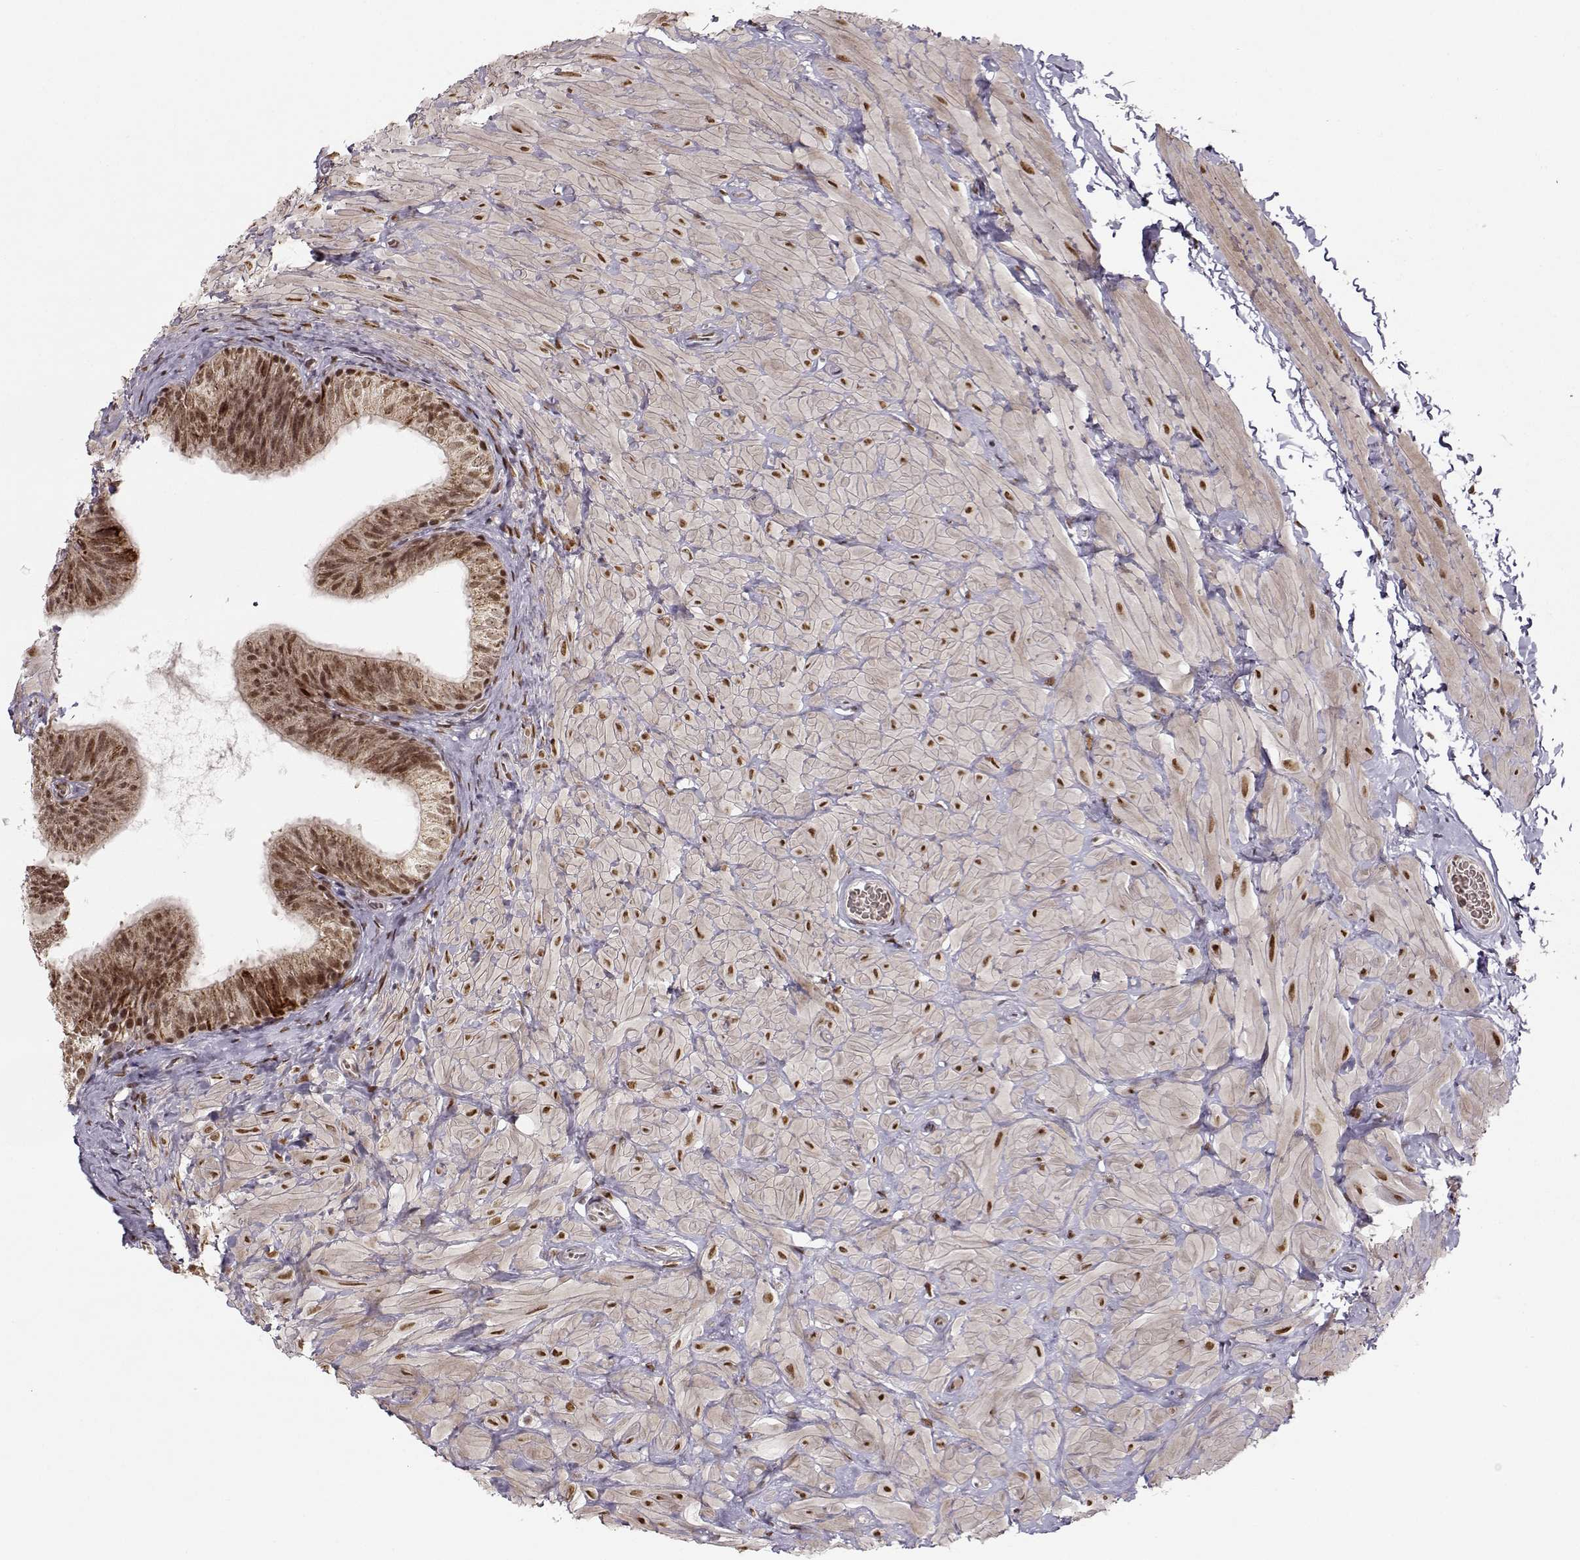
{"staining": {"intensity": "strong", "quantity": "<25%", "location": "cytoplasmic/membranous,nuclear"}, "tissue": "epididymis", "cell_type": "Glandular cells", "image_type": "normal", "snomed": [{"axis": "morphology", "description": "Normal tissue, NOS"}, {"axis": "topography", "description": "Epididymis"}, {"axis": "topography", "description": "Vas deferens"}], "caption": "DAB immunohistochemical staining of normal epididymis exhibits strong cytoplasmic/membranous,nuclear protein expression in approximately <25% of glandular cells.", "gene": "RAI1", "patient": {"sex": "male", "age": 23}}